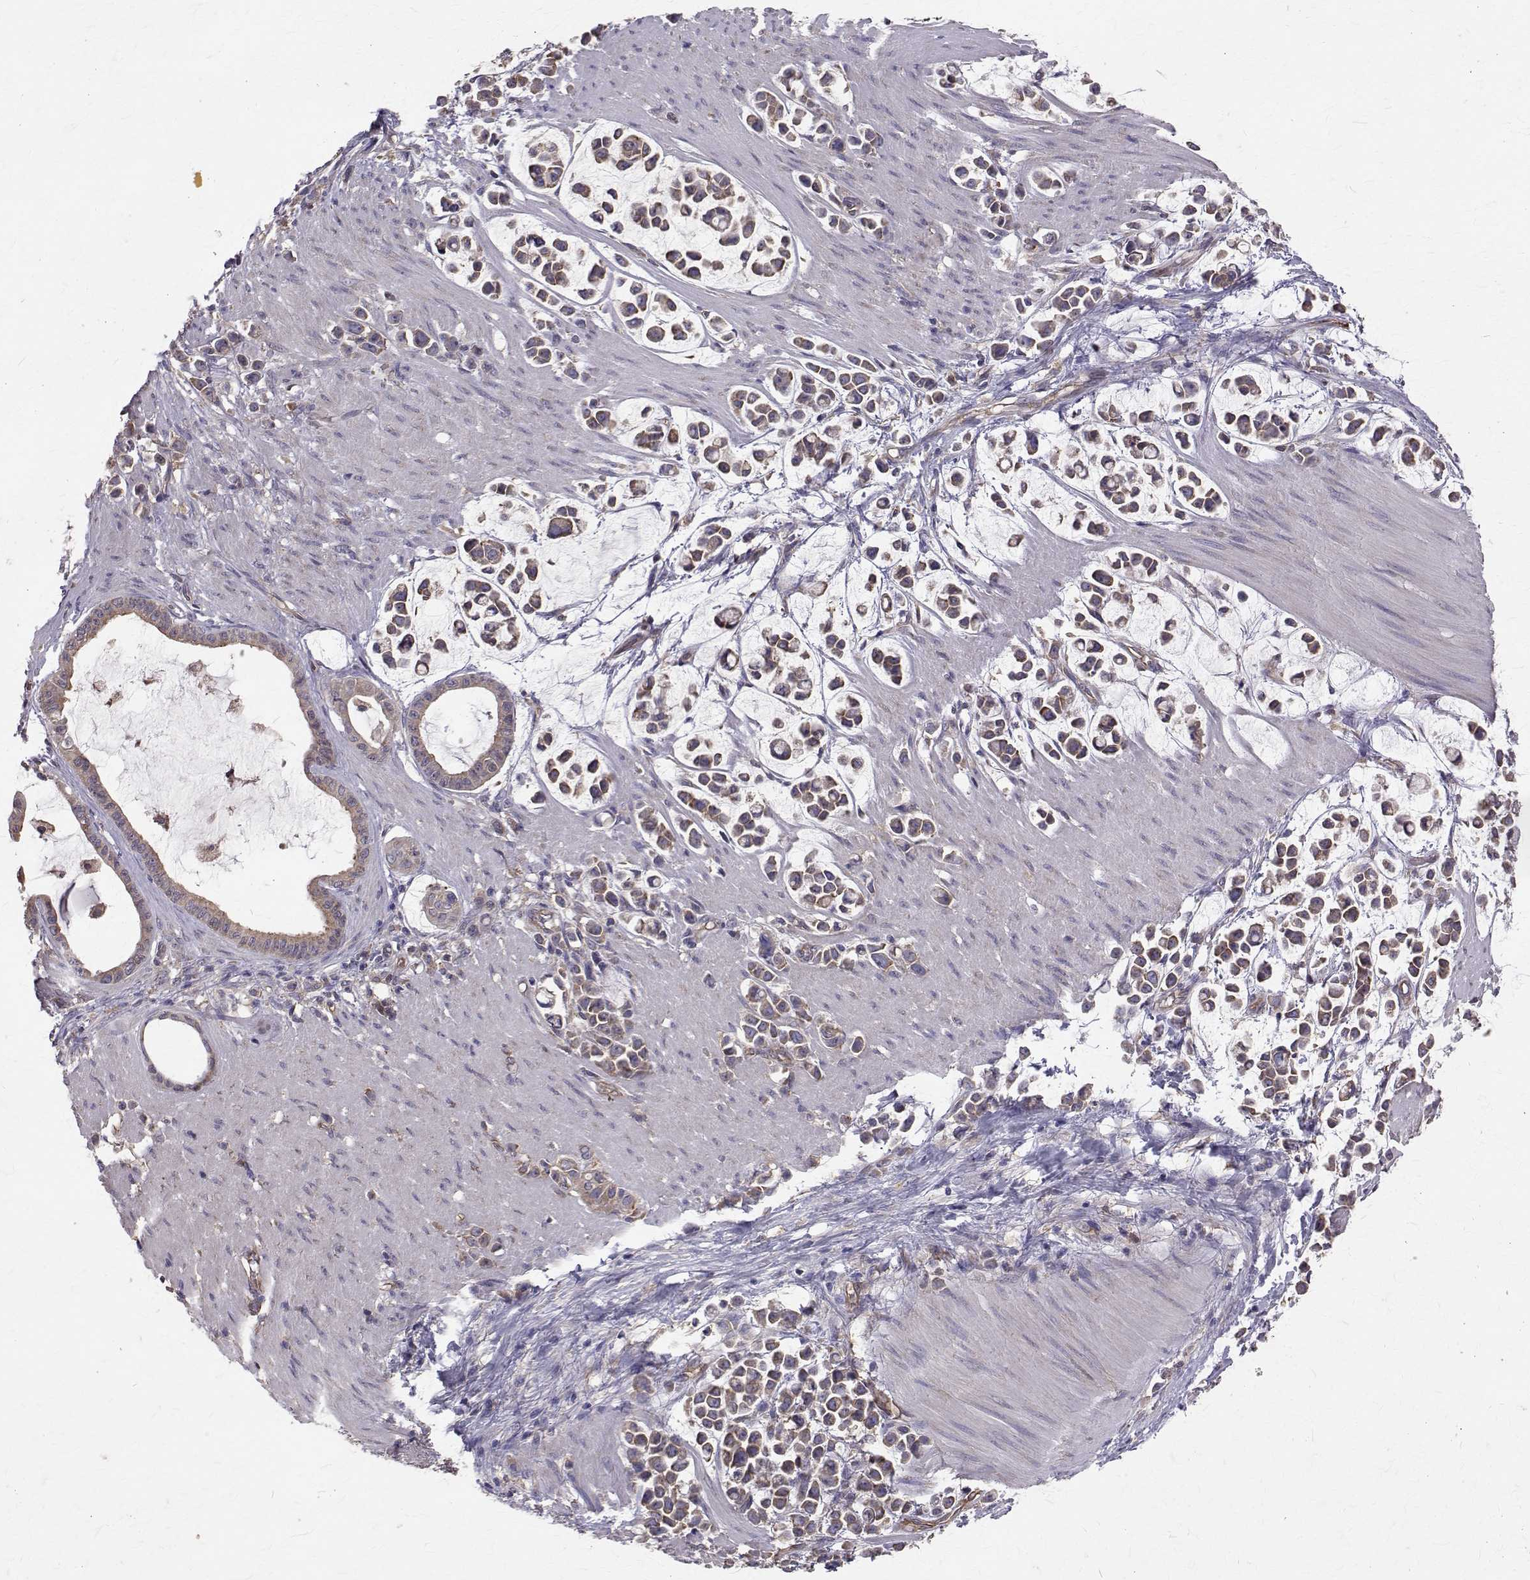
{"staining": {"intensity": "weak", "quantity": ">75%", "location": "cytoplasmic/membranous"}, "tissue": "stomach cancer", "cell_type": "Tumor cells", "image_type": "cancer", "snomed": [{"axis": "morphology", "description": "Adenocarcinoma, NOS"}, {"axis": "topography", "description": "Stomach"}], "caption": "Immunohistochemical staining of stomach cancer displays low levels of weak cytoplasmic/membranous protein positivity in approximately >75% of tumor cells.", "gene": "FARSB", "patient": {"sex": "male", "age": 82}}